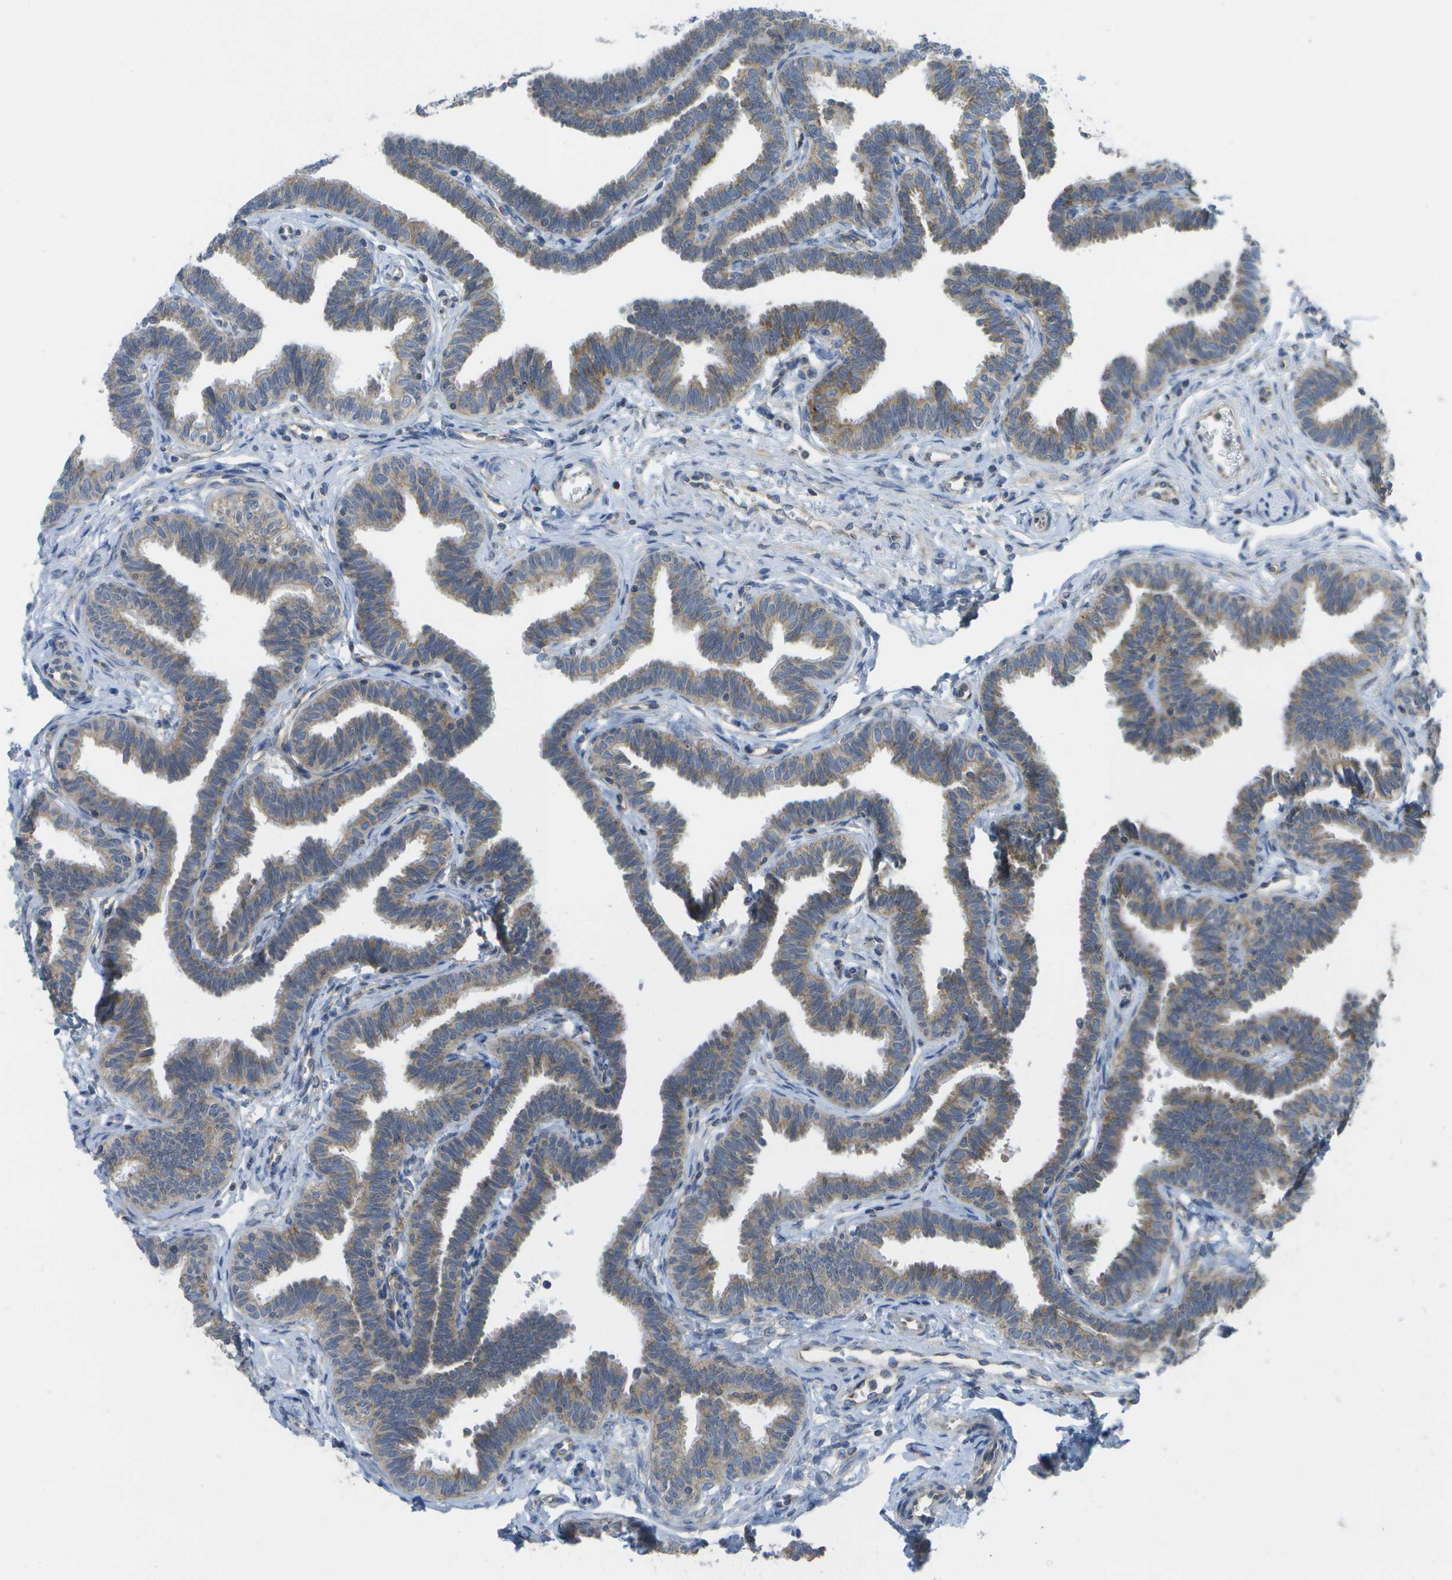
{"staining": {"intensity": "moderate", "quantity": ">75%", "location": "cytoplasmic/membranous"}, "tissue": "fallopian tube", "cell_type": "Glandular cells", "image_type": "normal", "snomed": [{"axis": "morphology", "description": "Normal tissue, NOS"}, {"axis": "topography", "description": "Fallopian tube"}, {"axis": "topography", "description": "Ovary"}], "caption": "DAB immunohistochemical staining of benign human fallopian tube shows moderate cytoplasmic/membranous protein expression in approximately >75% of glandular cells. (DAB (3,3'-diaminobenzidine) IHC, brown staining for protein, blue staining for nuclei).", "gene": "DPM3", "patient": {"sex": "female", "age": 23}}